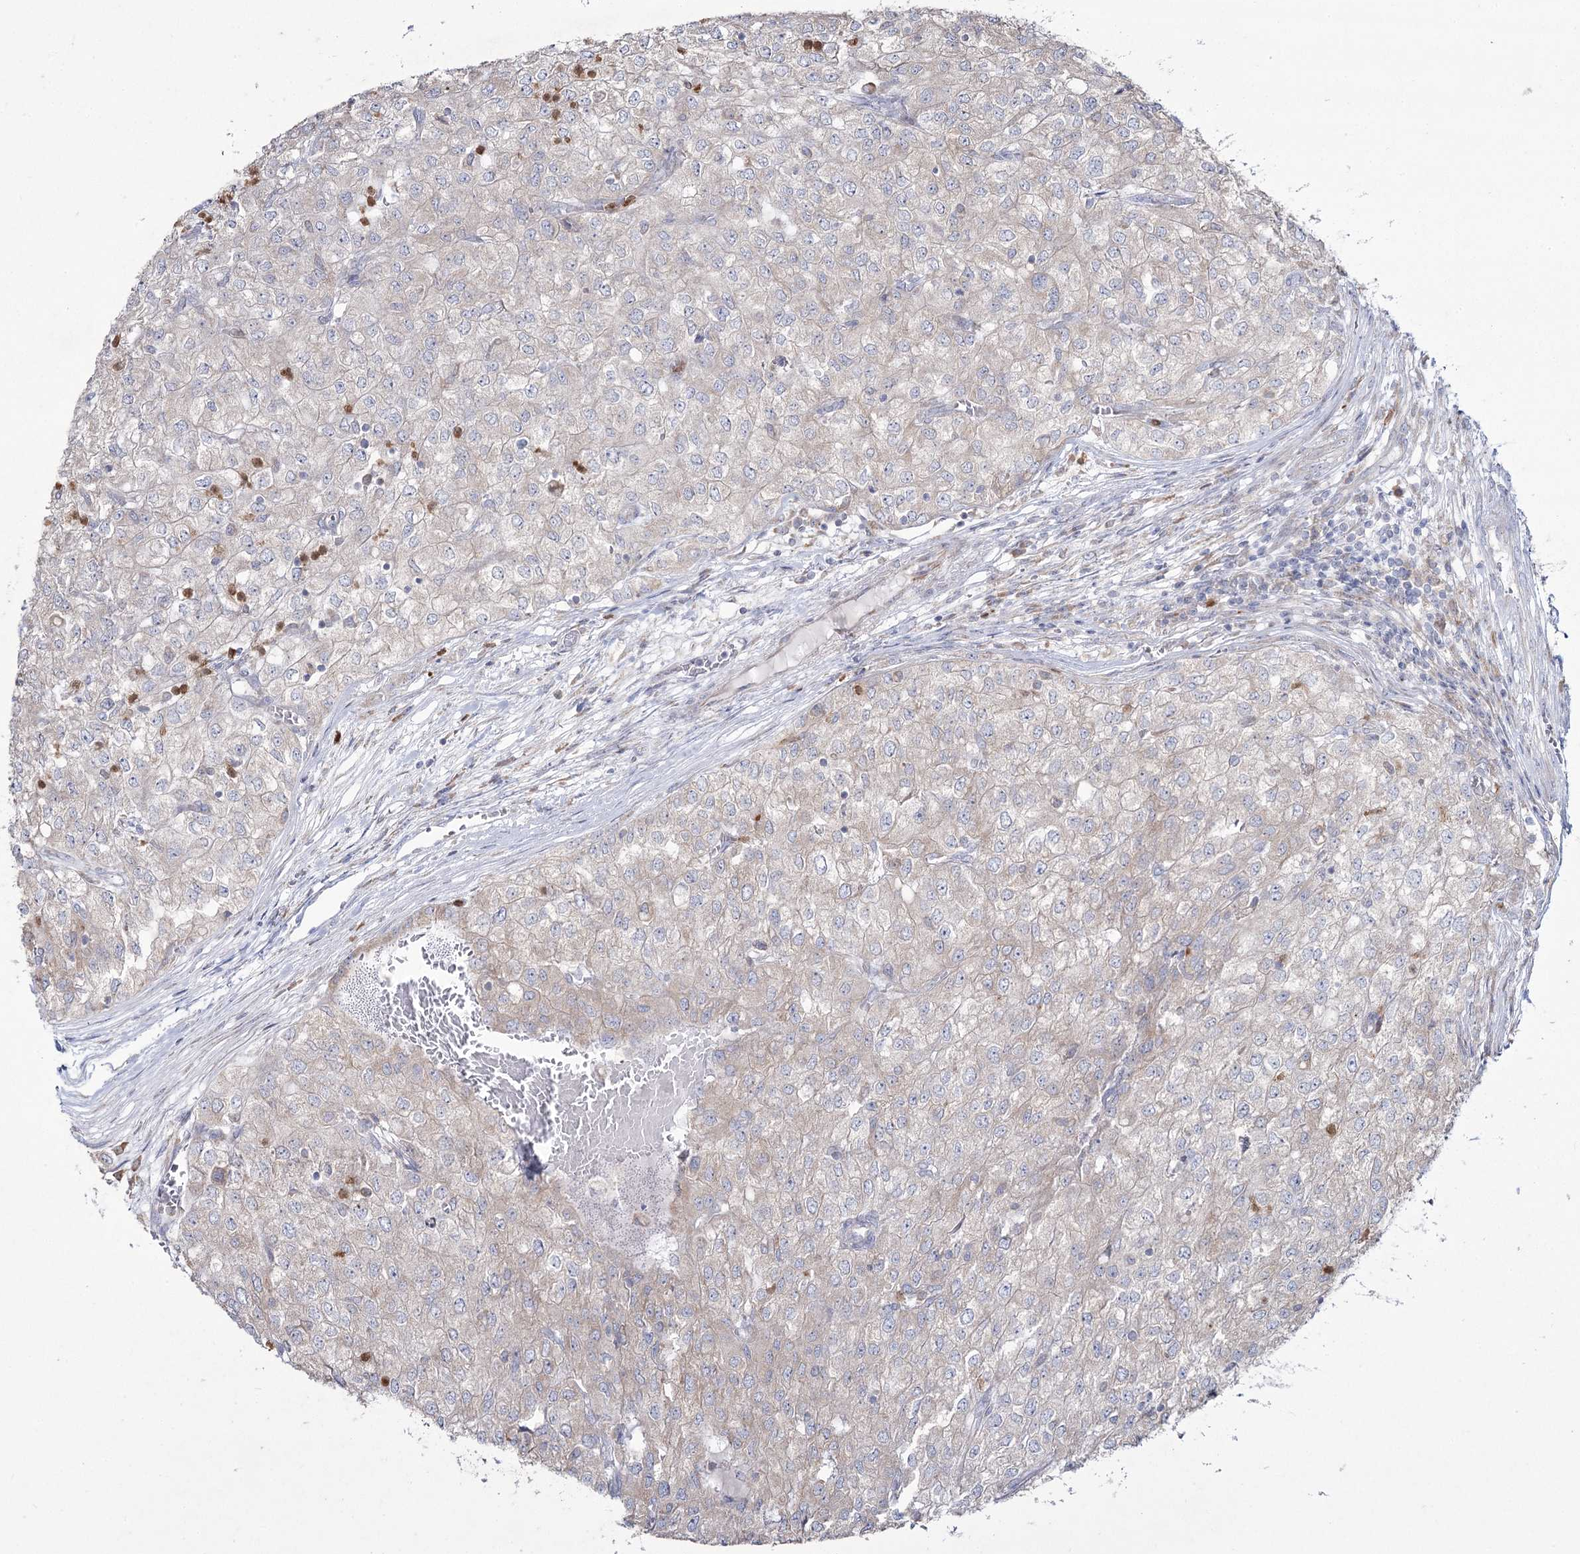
{"staining": {"intensity": "negative", "quantity": "none", "location": "none"}, "tissue": "renal cancer", "cell_type": "Tumor cells", "image_type": "cancer", "snomed": [{"axis": "morphology", "description": "Adenocarcinoma, NOS"}, {"axis": "topography", "description": "Kidney"}], "caption": "Immunohistochemical staining of human renal cancer exhibits no significant staining in tumor cells. (DAB immunohistochemistry (IHC) with hematoxylin counter stain).", "gene": "NIPAL4", "patient": {"sex": "female", "age": 54}}